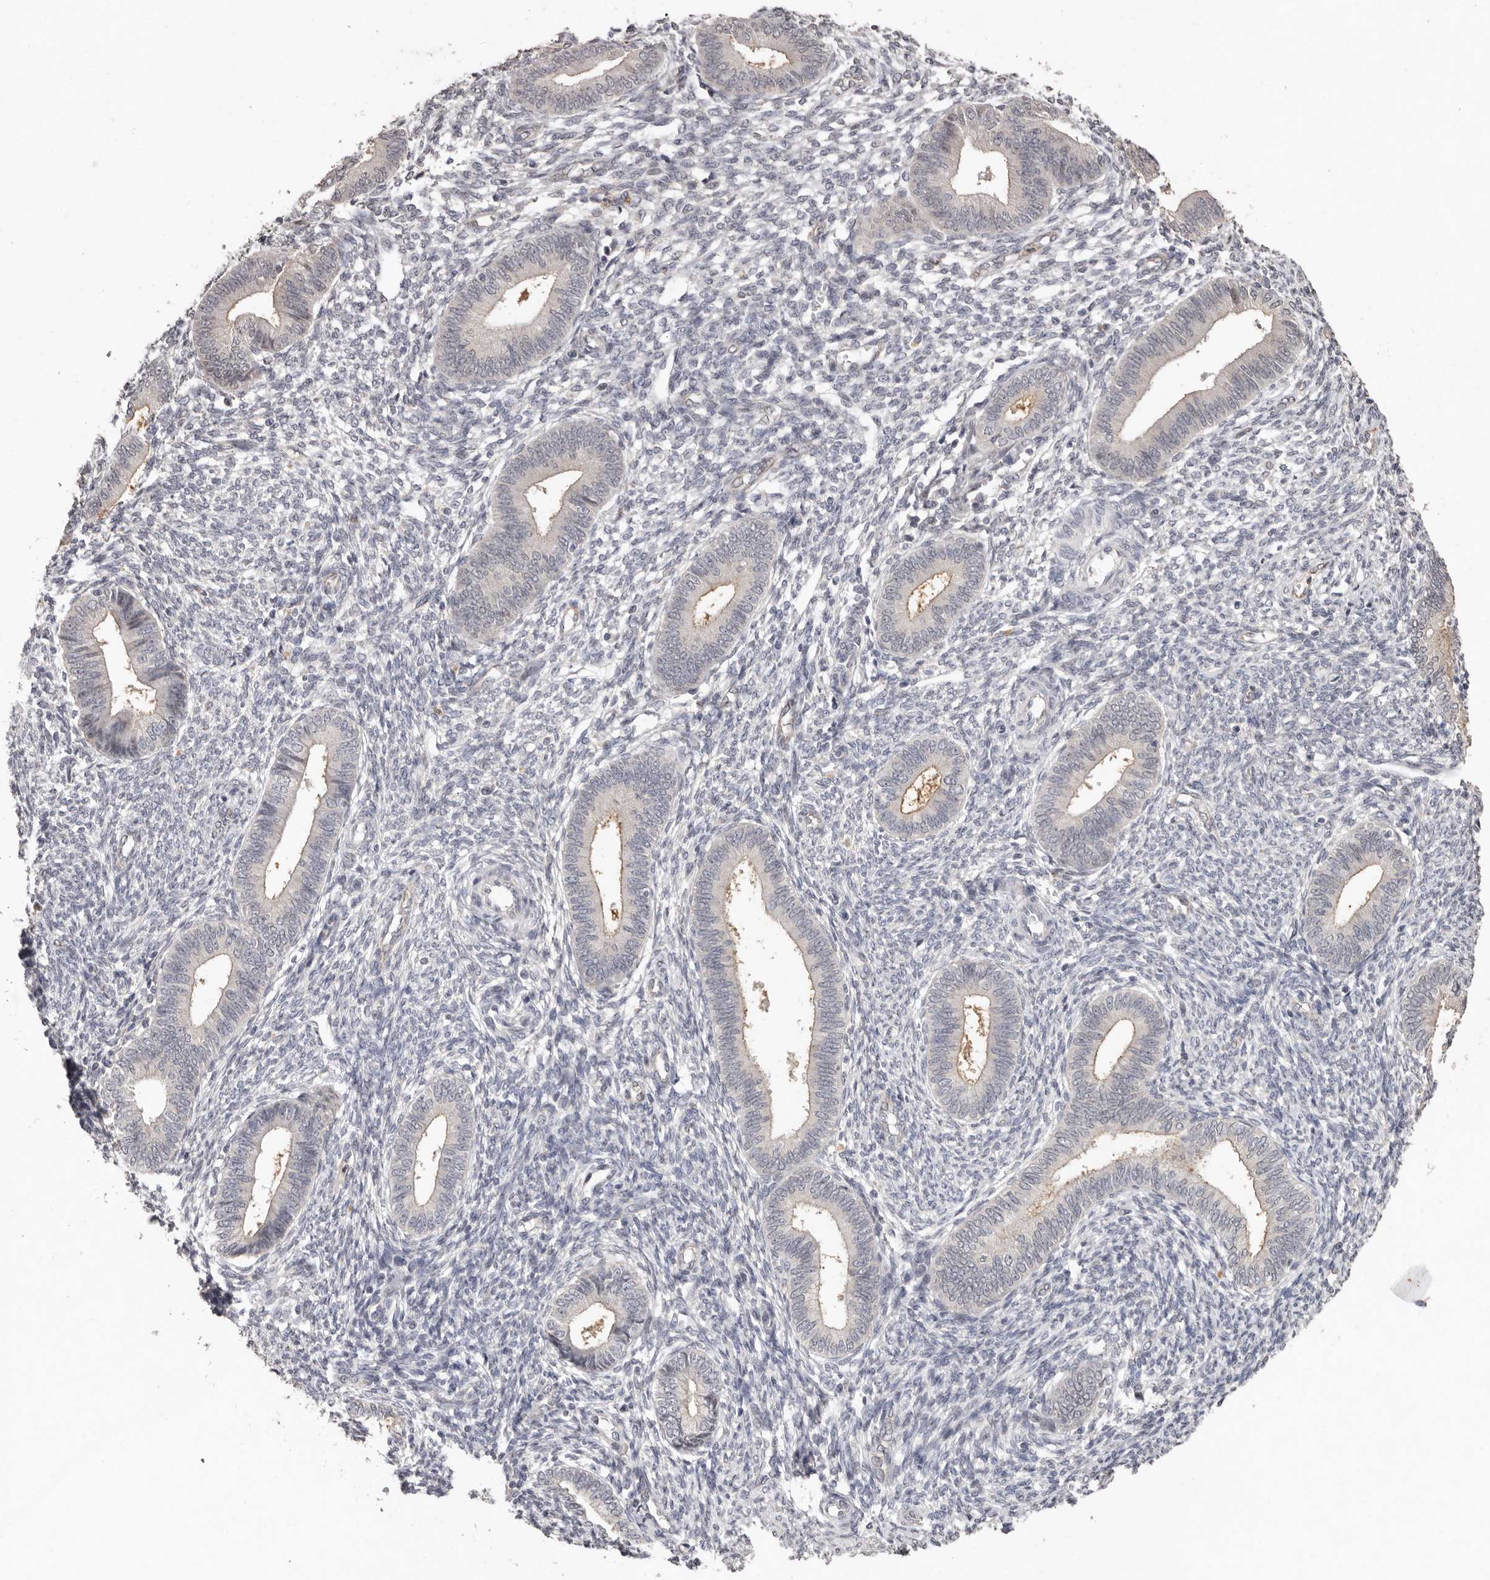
{"staining": {"intensity": "negative", "quantity": "none", "location": "none"}, "tissue": "endometrium", "cell_type": "Cells in endometrial stroma", "image_type": "normal", "snomed": [{"axis": "morphology", "description": "Normal tissue, NOS"}, {"axis": "topography", "description": "Endometrium"}], "caption": "This is an immunohistochemistry (IHC) photomicrograph of benign endometrium. There is no positivity in cells in endometrial stroma.", "gene": "SULT1E1", "patient": {"sex": "female", "age": 46}}